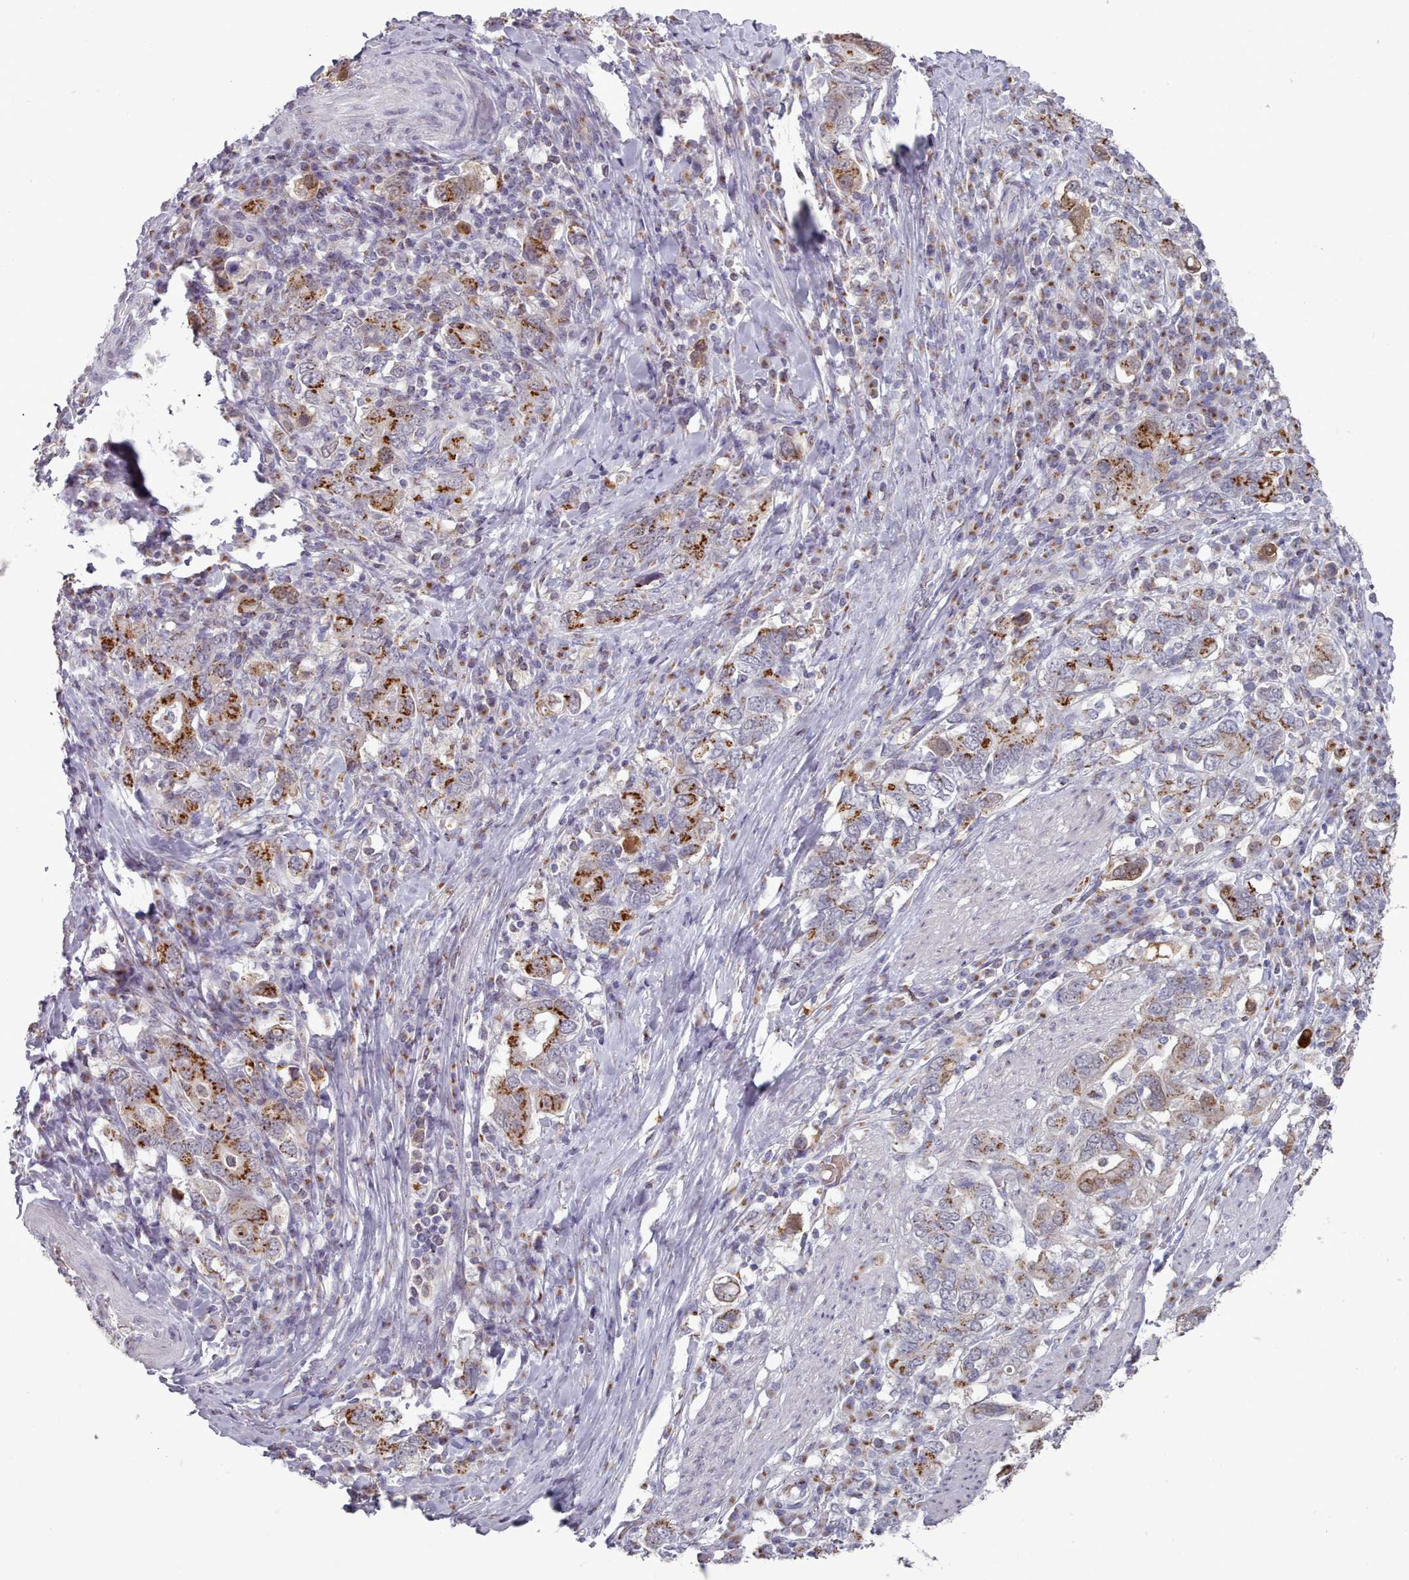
{"staining": {"intensity": "strong", "quantity": "25%-75%", "location": "cytoplasmic/membranous"}, "tissue": "stomach cancer", "cell_type": "Tumor cells", "image_type": "cancer", "snomed": [{"axis": "morphology", "description": "Adenocarcinoma, NOS"}, {"axis": "topography", "description": "Stomach, upper"}, {"axis": "topography", "description": "Stomach"}], "caption": "Tumor cells reveal high levels of strong cytoplasmic/membranous staining in approximately 25%-75% of cells in human stomach cancer (adenocarcinoma). The staining was performed using DAB to visualize the protein expression in brown, while the nuclei were stained in blue with hematoxylin (Magnification: 20x).", "gene": "MAN1B1", "patient": {"sex": "male", "age": 62}}